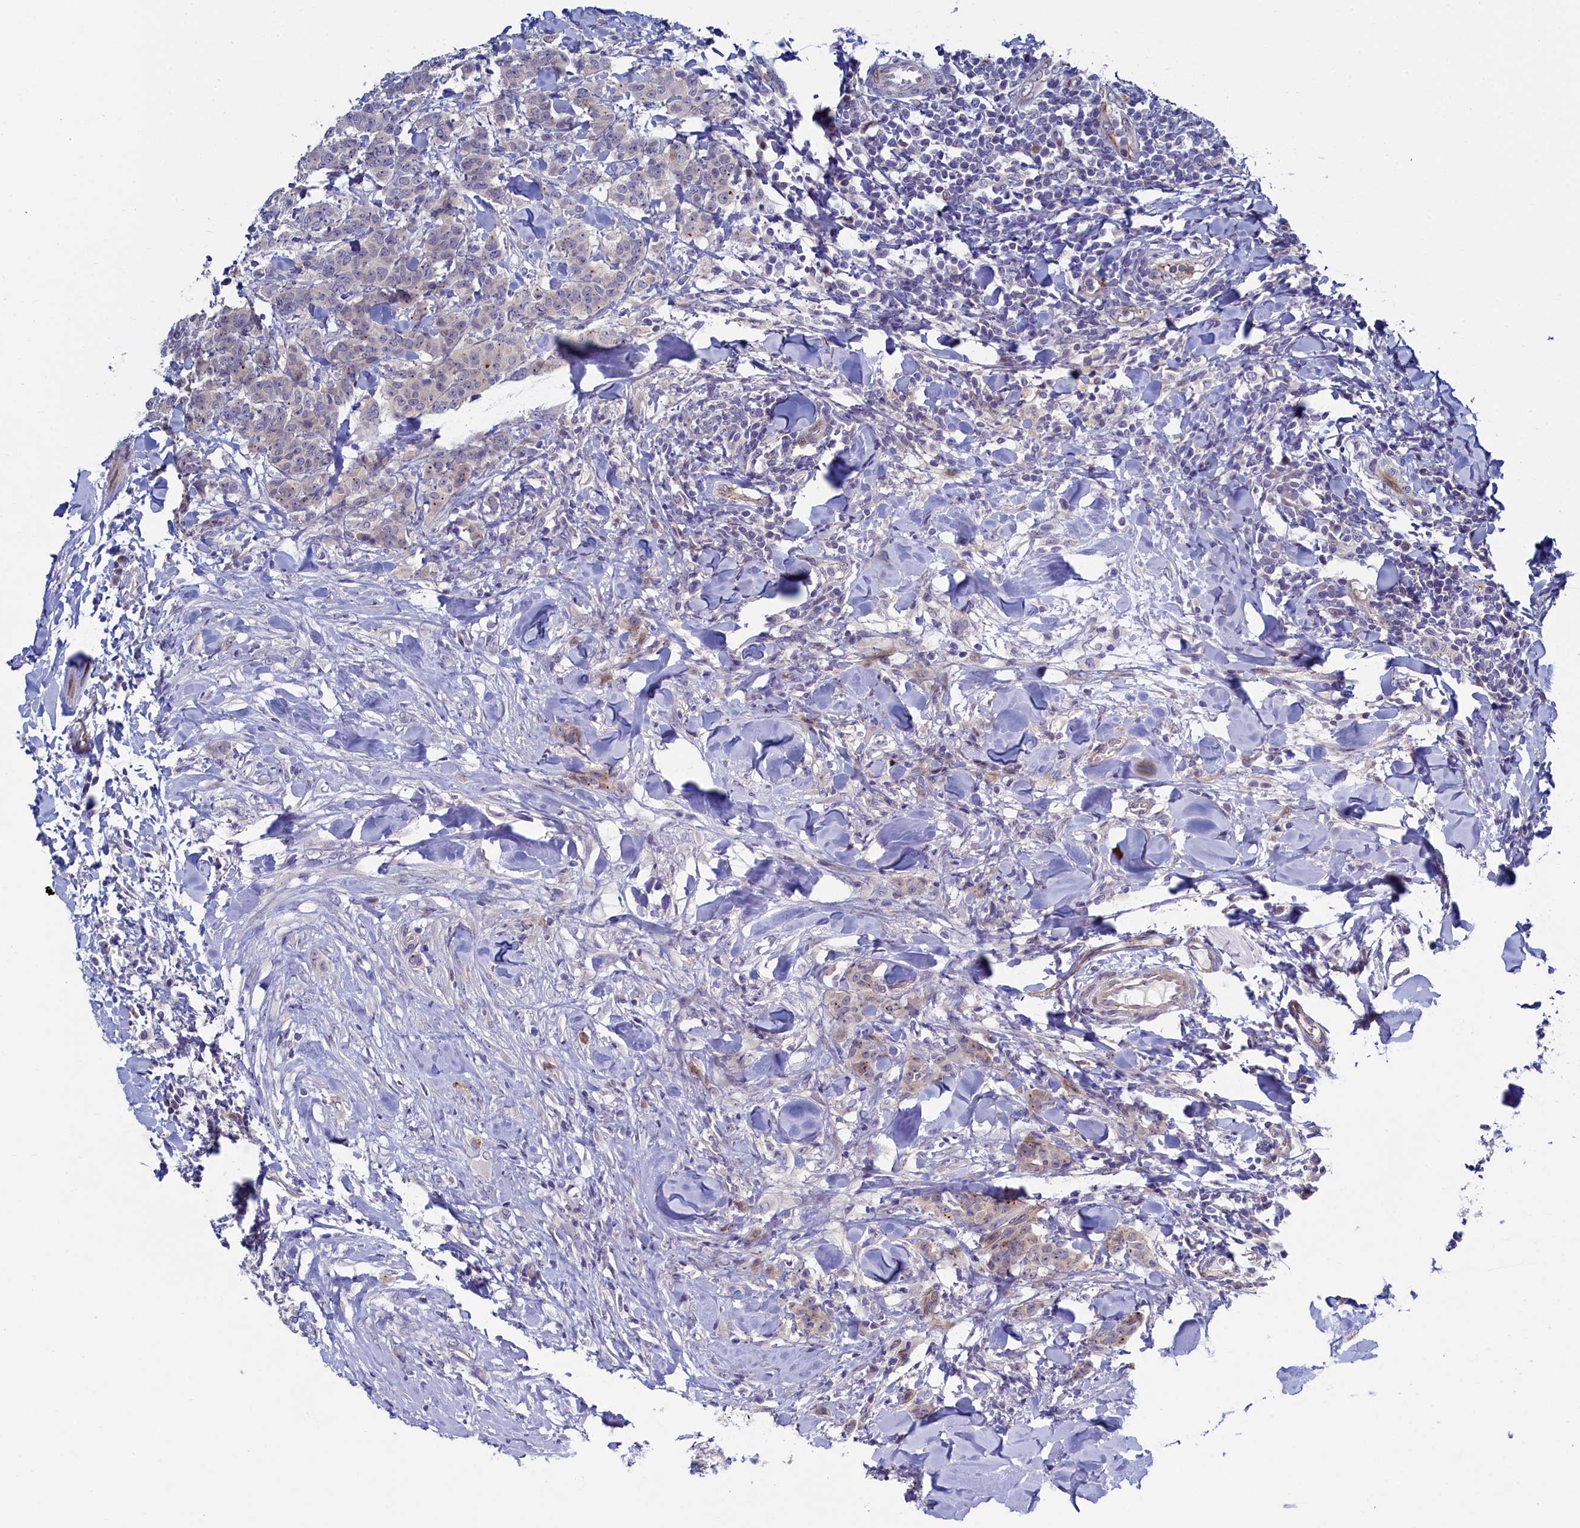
{"staining": {"intensity": "negative", "quantity": "none", "location": "none"}, "tissue": "breast cancer", "cell_type": "Tumor cells", "image_type": "cancer", "snomed": [{"axis": "morphology", "description": "Duct carcinoma"}, {"axis": "topography", "description": "Breast"}], "caption": "The histopathology image reveals no staining of tumor cells in breast intraductal carcinoma. (DAB IHC, high magnification).", "gene": "PIK3C3", "patient": {"sex": "female", "age": 40}}